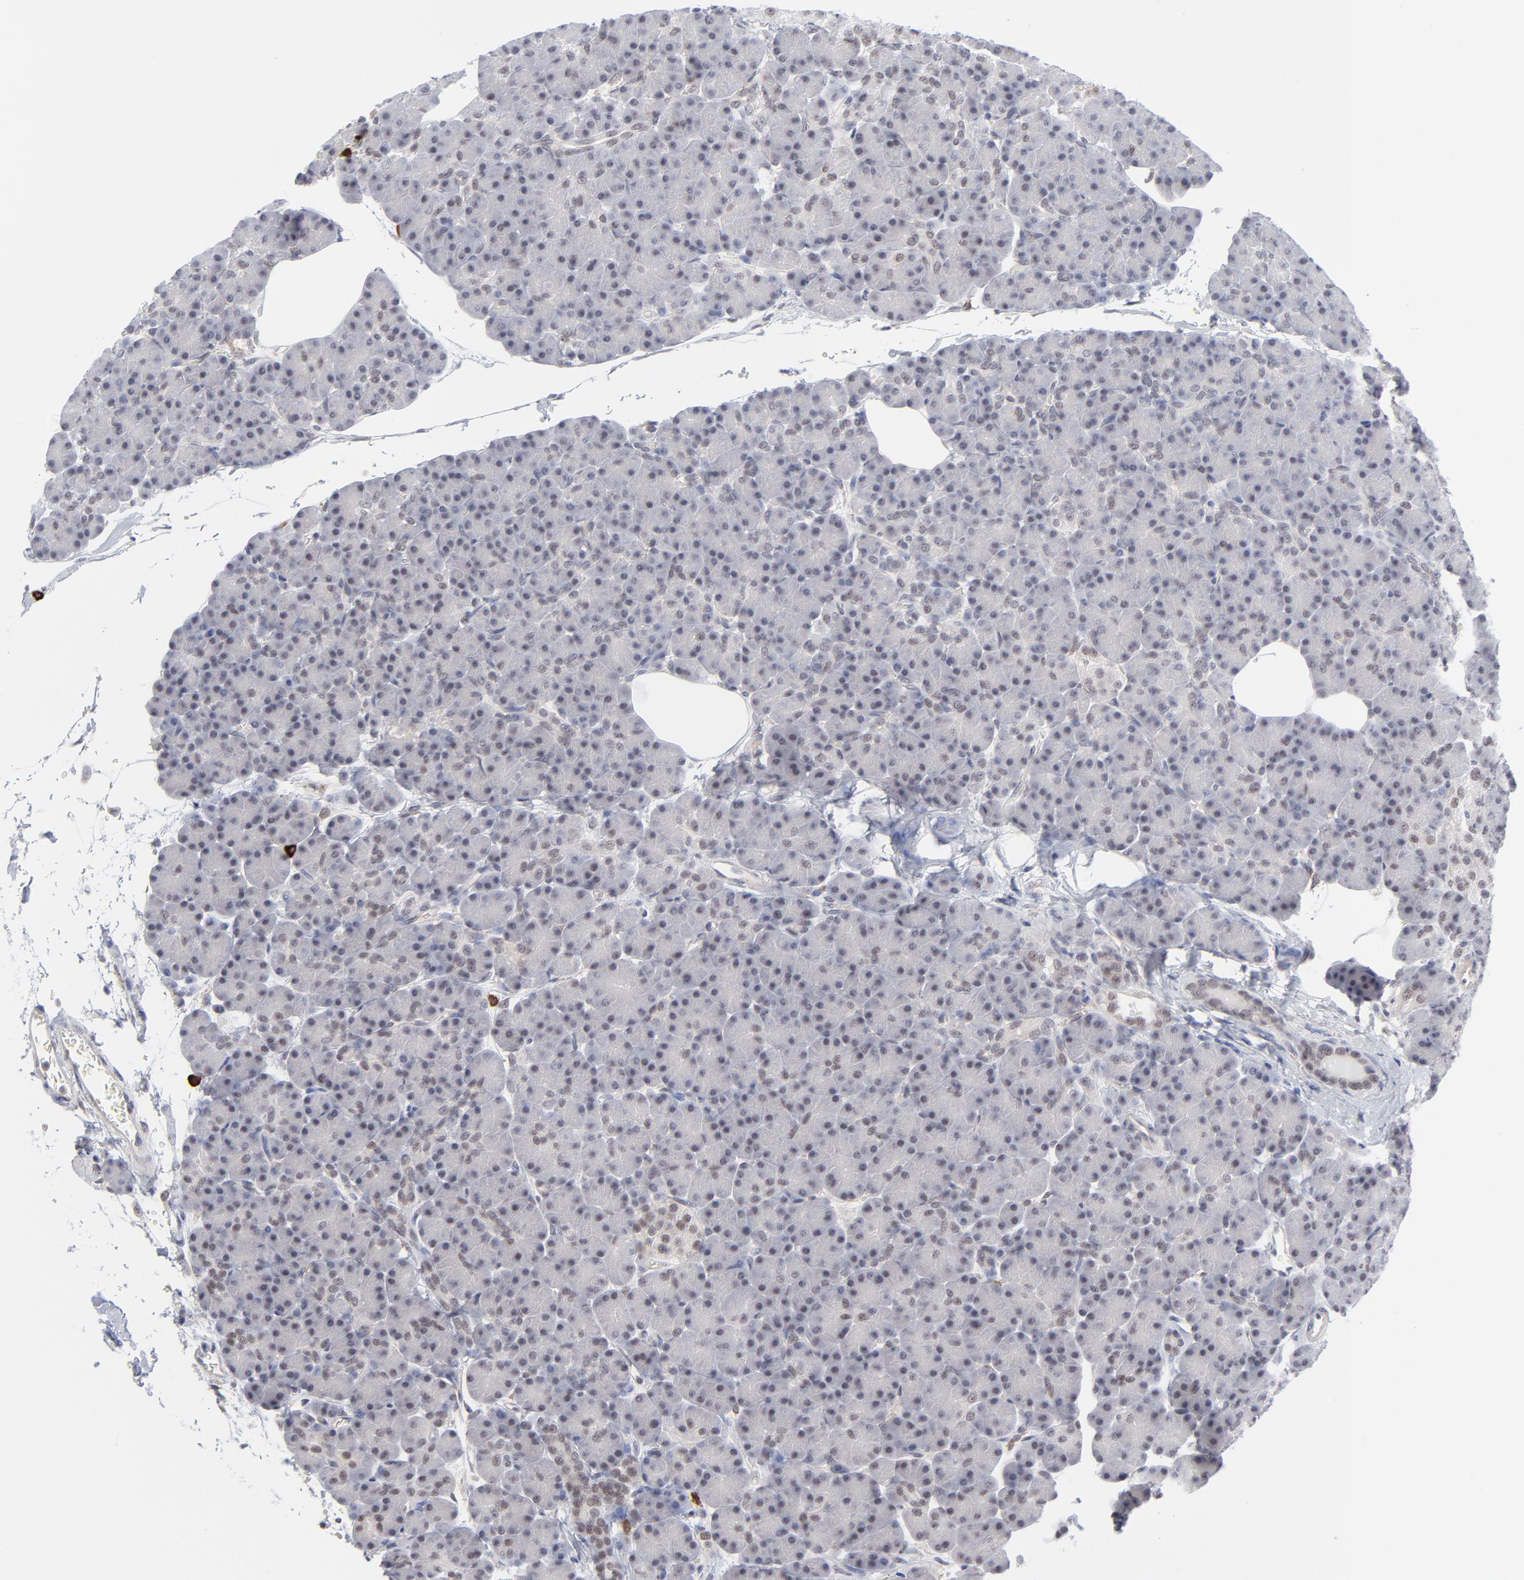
{"staining": {"intensity": "weak", "quantity": "25%-75%", "location": "cytoplasmic/membranous,nuclear"}, "tissue": "pancreas", "cell_type": "Exocrine glandular cells", "image_type": "normal", "snomed": [{"axis": "morphology", "description": "Normal tissue, NOS"}, {"axis": "topography", "description": "Pancreas"}], "caption": "The photomicrograph shows immunohistochemical staining of normal pancreas. There is weak cytoplasmic/membranous,nuclear positivity is appreciated in approximately 25%-75% of exocrine glandular cells. The staining is performed using DAB brown chromogen to label protein expression. The nuclei are counter-stained blue using hematoxylin.", "gene": "NBN", "patient": {"sex": "female", "age": 43}}